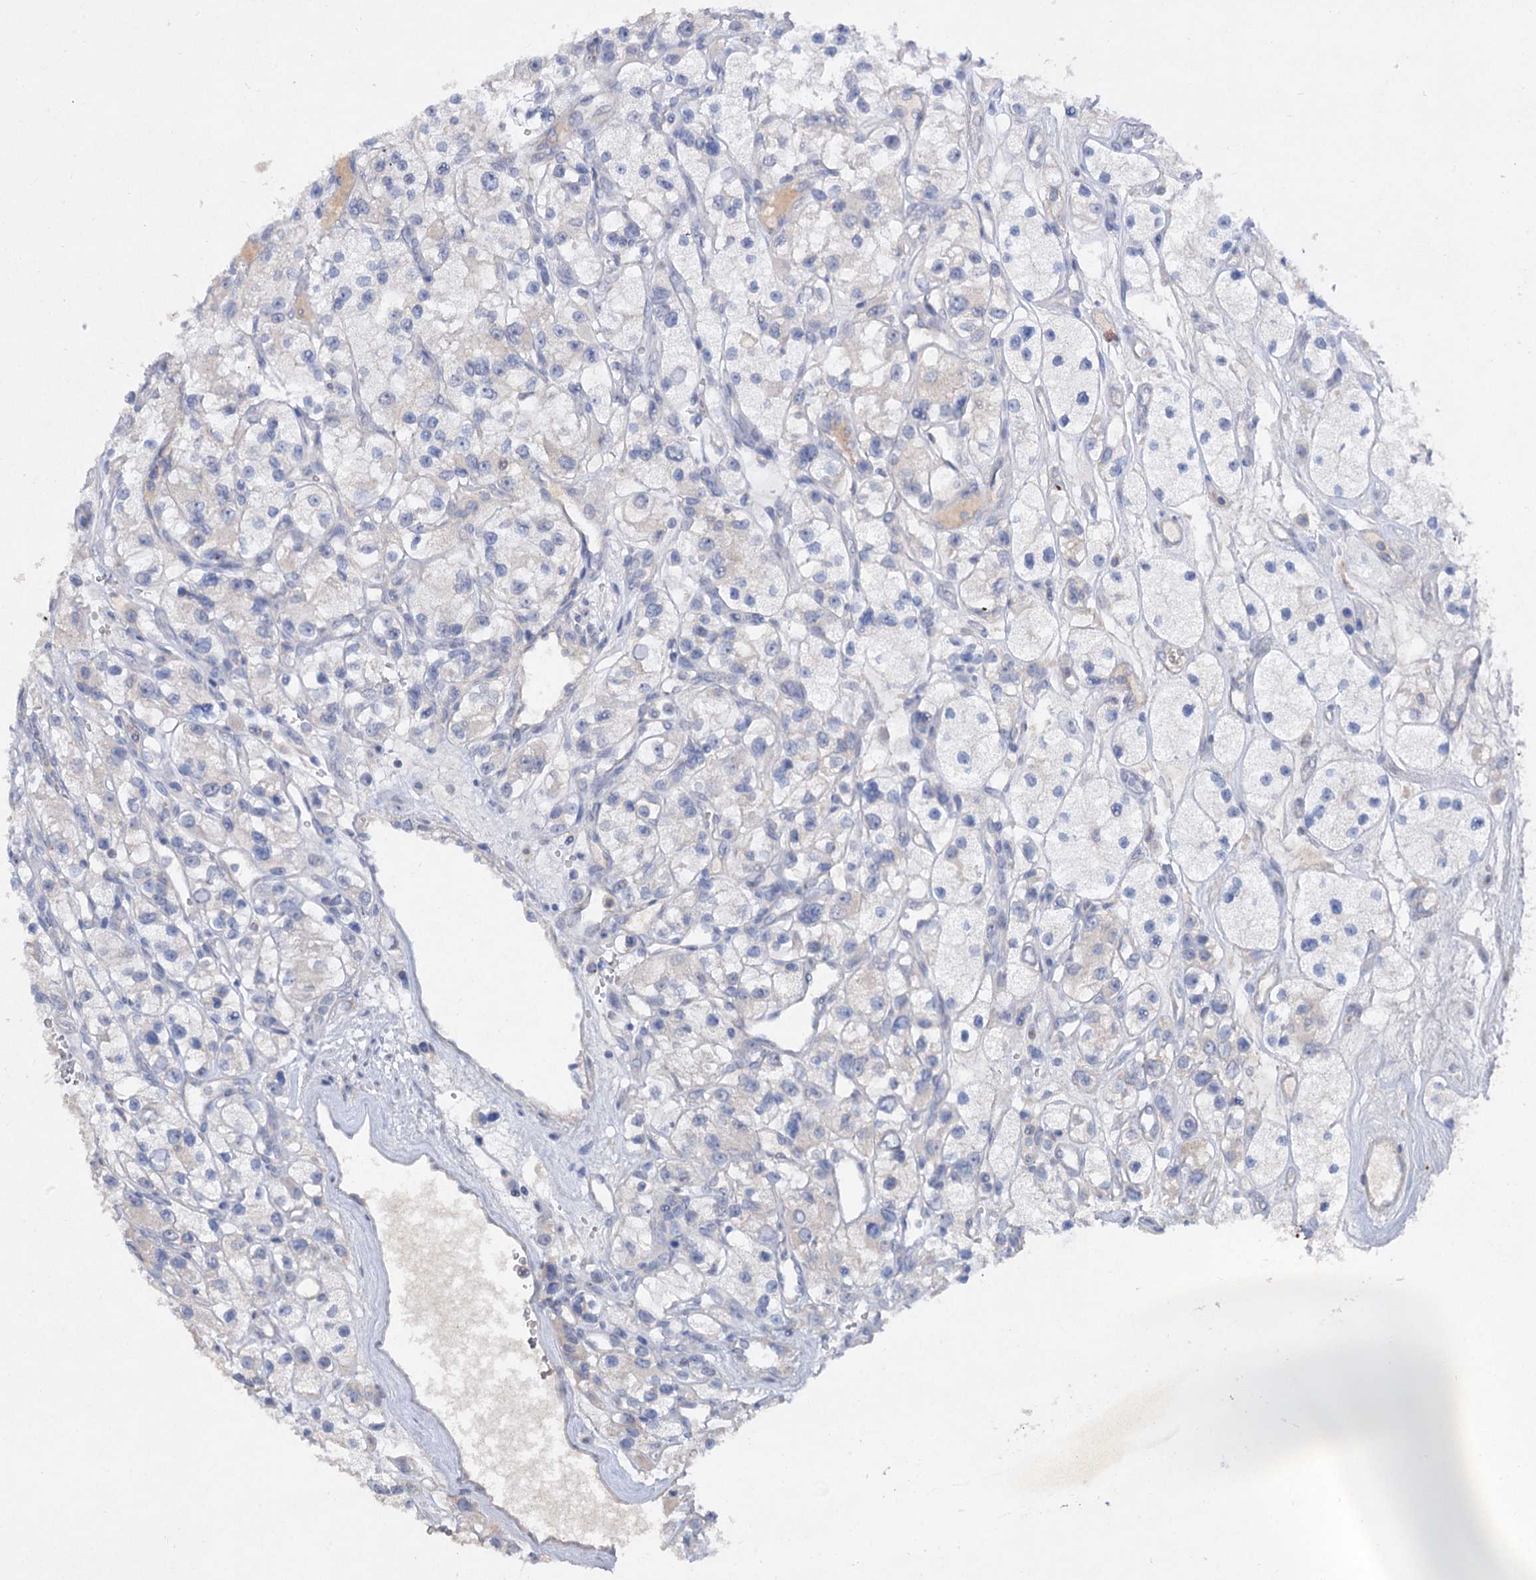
{"staining": {"intensity": "negative", "quantity": "none", "location": "none"}, "tissue": "renal cancer", "cell_type": "Tumor cells", "image_type": "cancer", "snomed": [{"axis": "morphology", "description": "Adenocarcinoma, NOS"}, {"axis": "topography", "description": "Kidney"}], "caption": "Immunohistochemical staining of renal adenocarcinoma reveals no significant staining in tumor cells. (DAB (3,3'-diaminobenzidine) IHC, high magnification).", "gene": "ATP4A", "patient": {"sex": "female", "age": 57}}